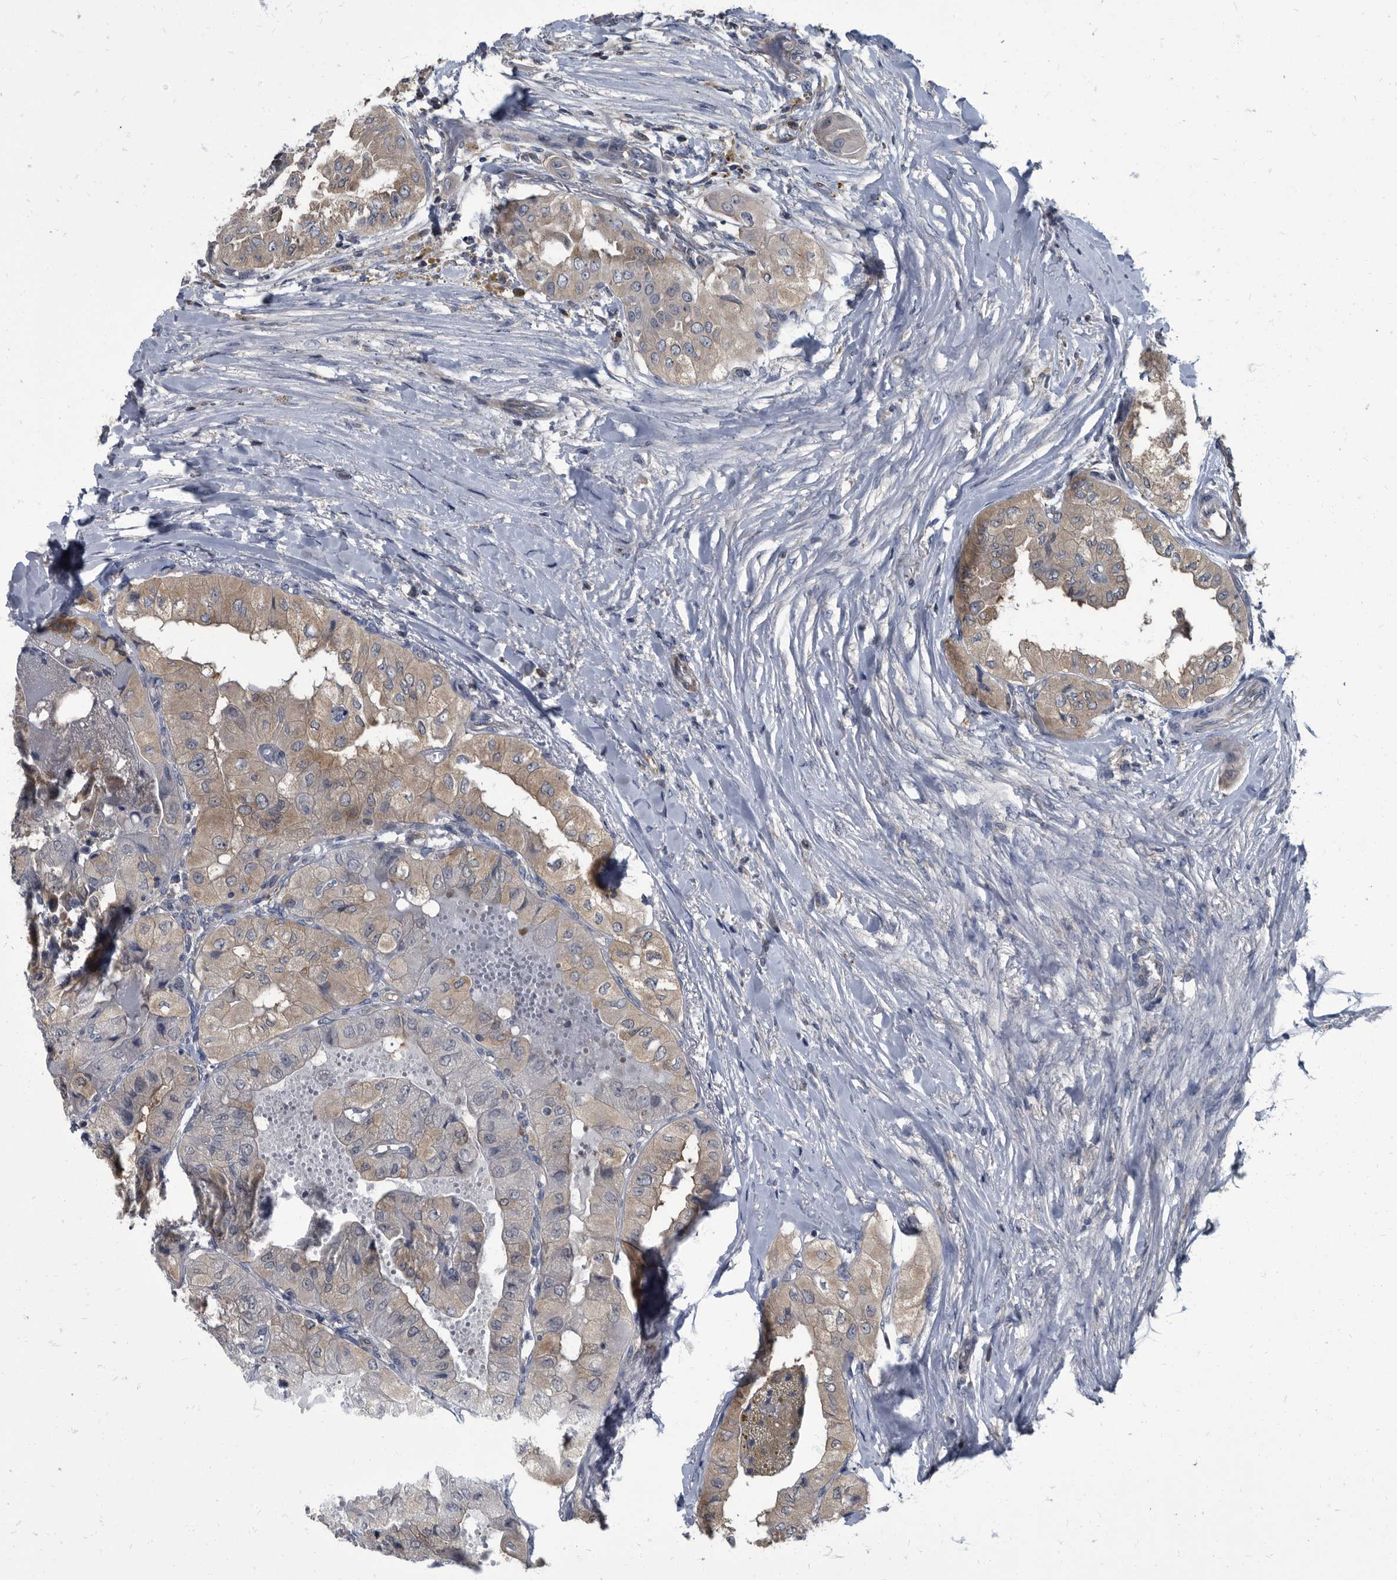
{"staining": {"intensity": "weak", "quantity": "25%-75%", "location": "cytoplasmic/membranous"}, "tissue": "thyroid cancer", "cell_type": "Tumor cells", "image_type": "cancer", "snomed": [{"axis": "morphology", "description": "Papillary adenocarcinoma, NOS"}, {"axis": "topography", "description": "Thyroid gland"}], "caption": "Protein expression by immunohistochemistry shows weak cytoplasmic/membranous positivity in about 25%-75% of tumor cells in papillary adenocarcinoma (thyroid).", "gene": "CDV3", "patient": {"sex": "female", "age": 59}}